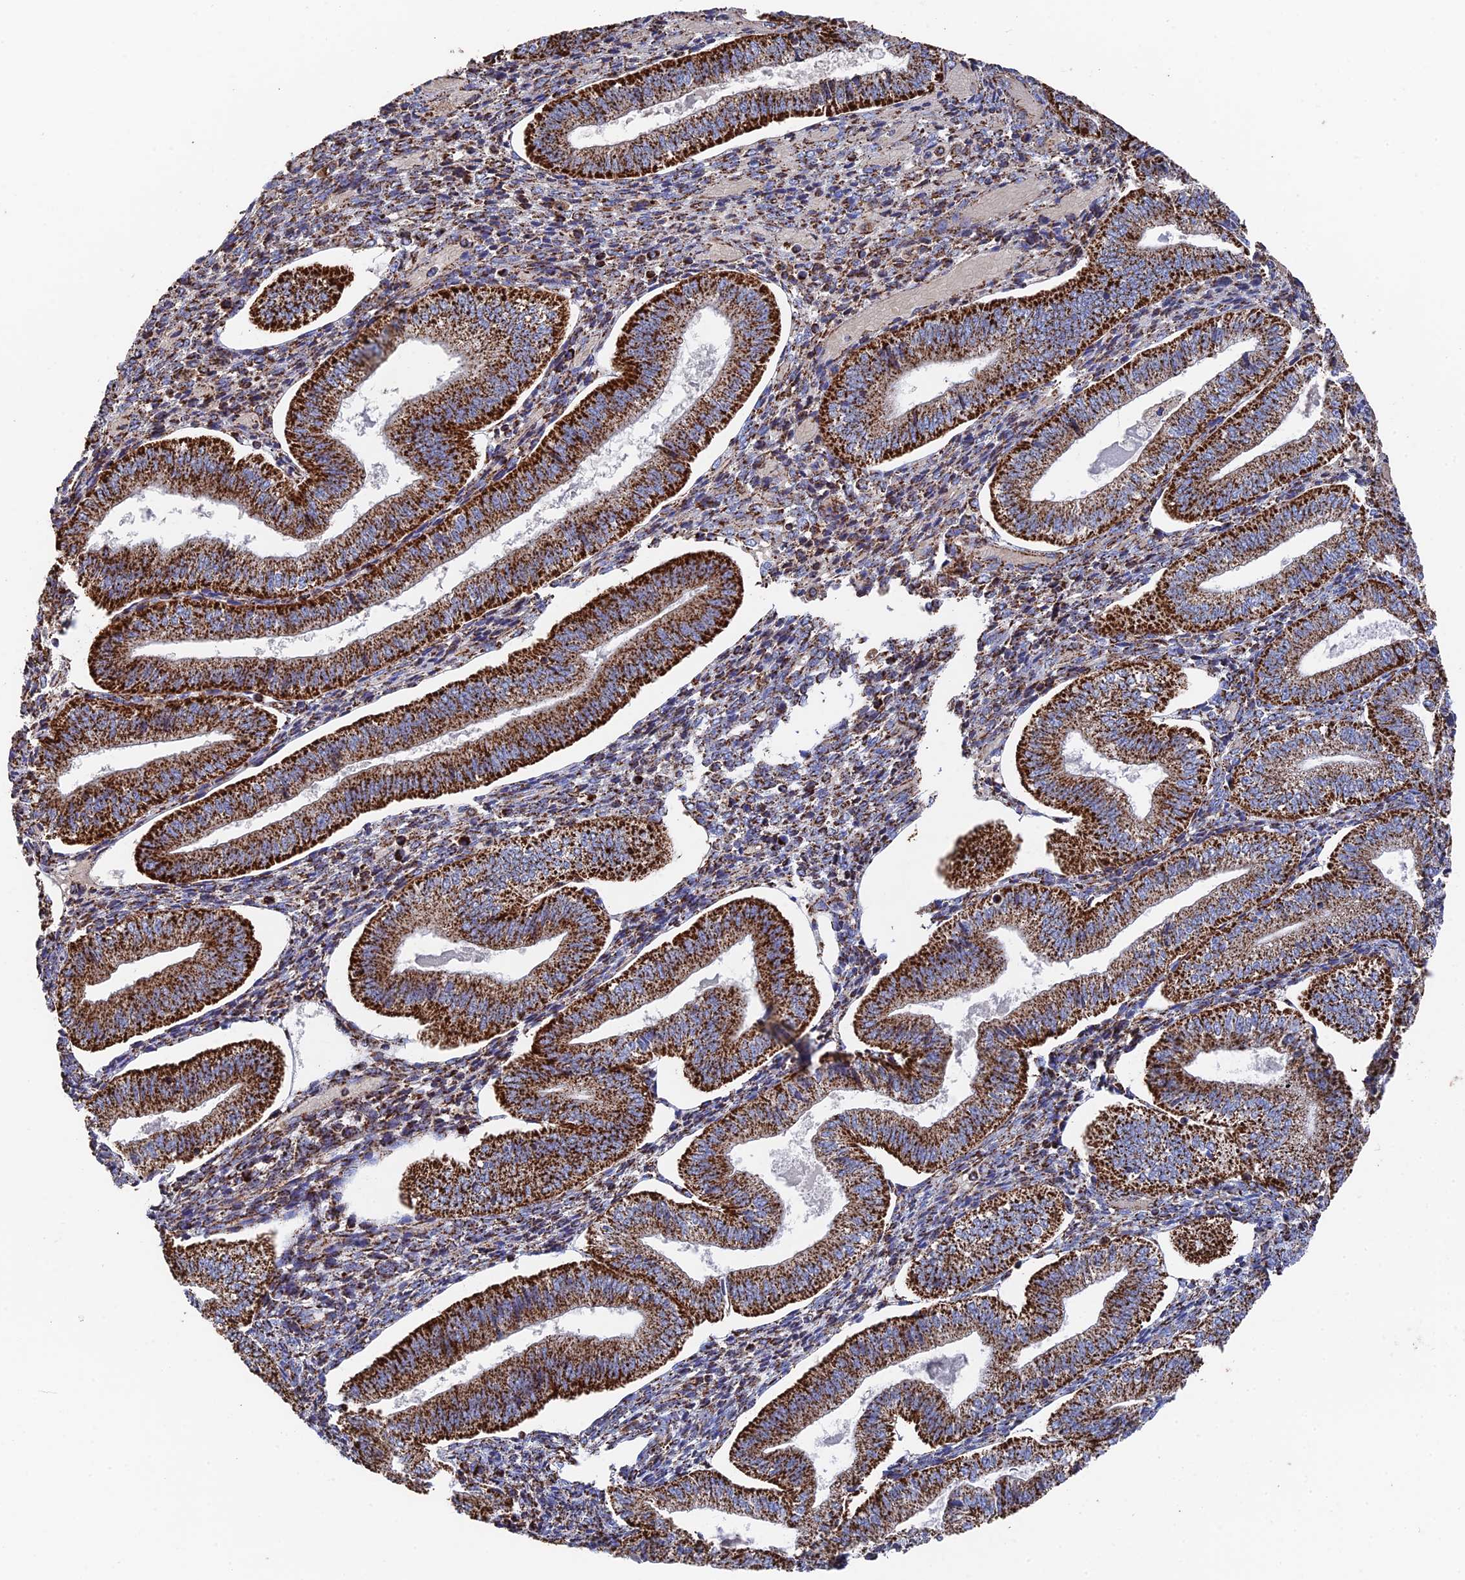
{"staining": {"intensity": "strong", "quantity": "25%-75%", "location": "cytoplasmic/membranous"}, "tissue": "endometrium", "cell_type": "Cells in endometrial stroma", "image_type": "normal", "snomed": [{"axis": "morphology", "description": "Normal tissue, NOS"}, {"axis": "topography", "description": "Endometrium"}], "caption": "Immunohistochemistry (IHC) (DAB (3,3'-diaminobenzidine)) staining of normal endometrium displays strong cytoplasmic/membranous protein expression in approximately 25%-75% of cells in endometrial stroma.", "gene": "HAUS8", "patient": {"sex": "female", "age": 34}}